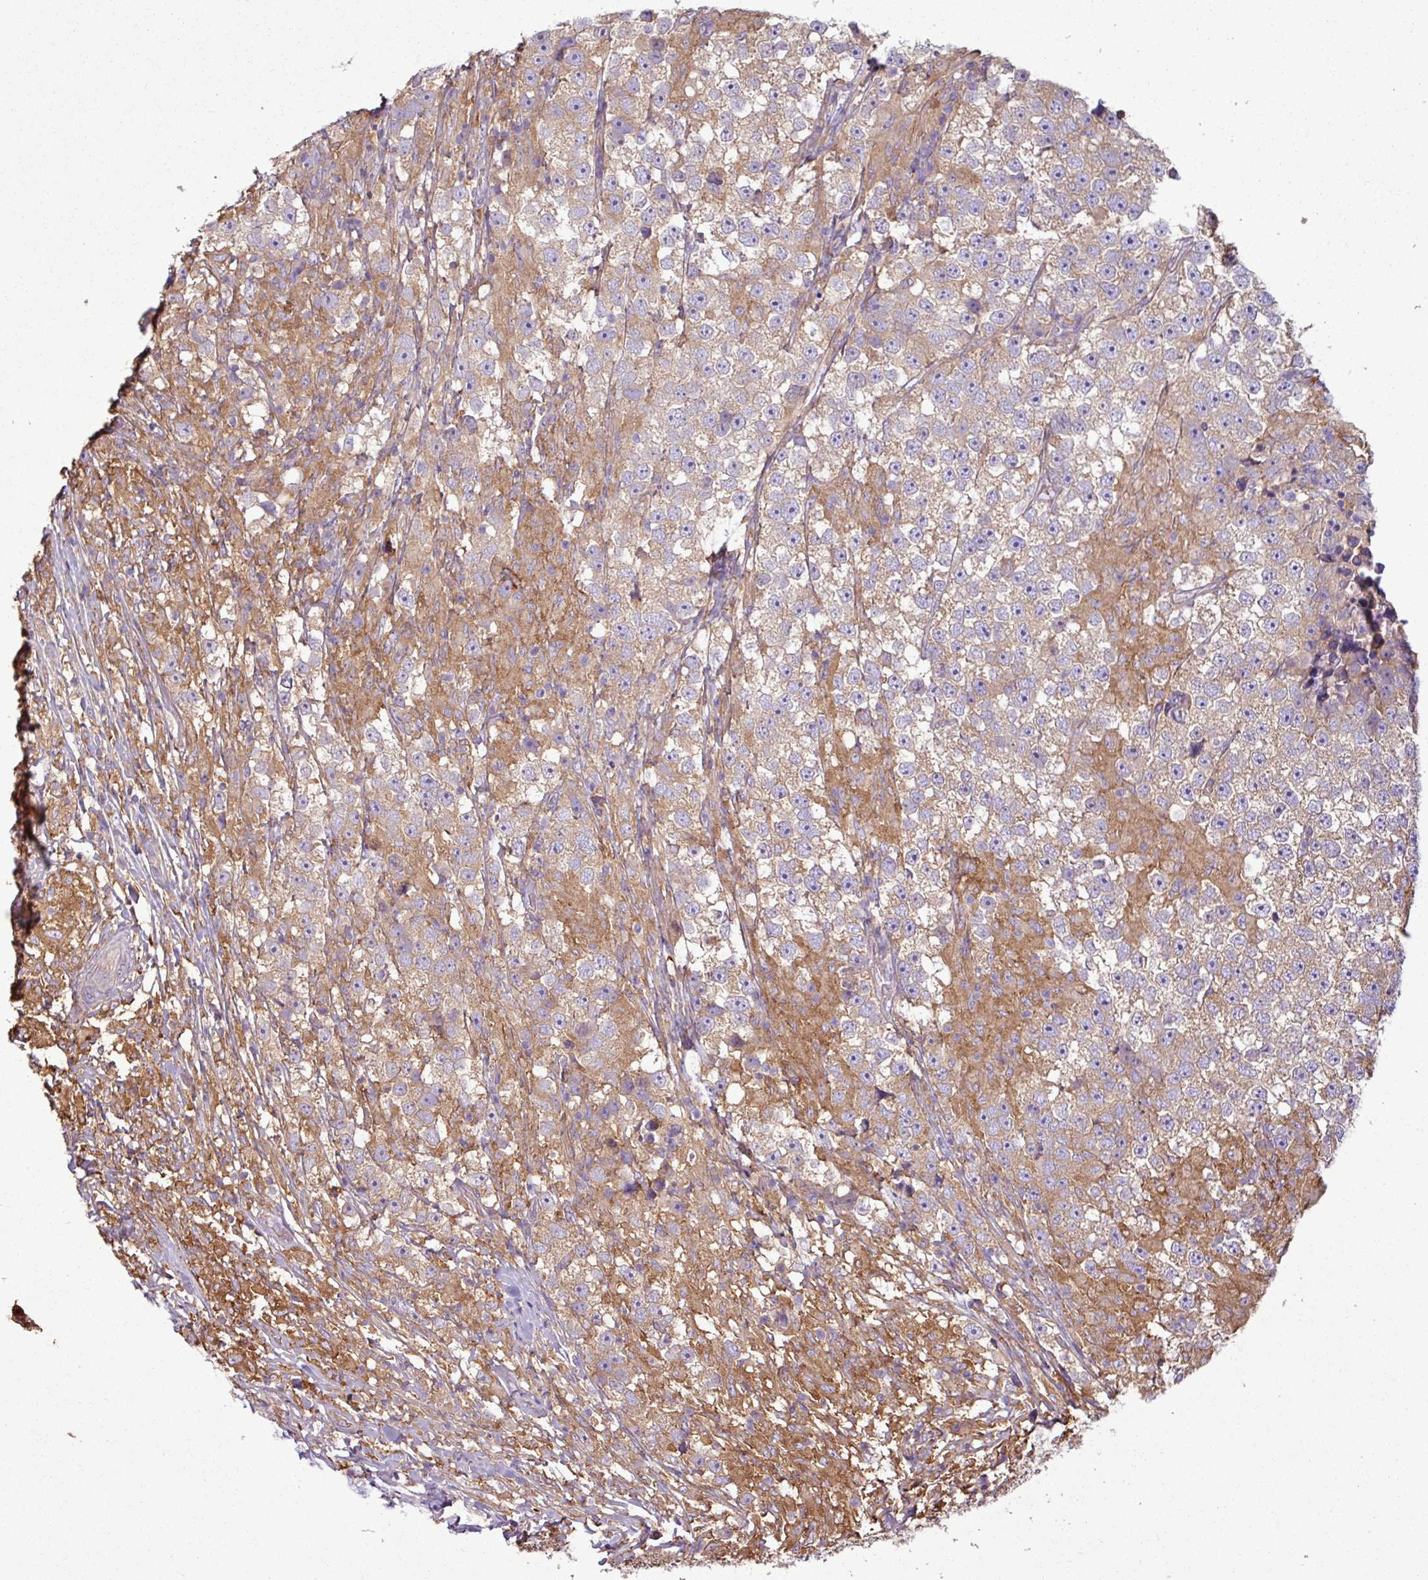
{"staining": {"intensity": "weak", "quantity": ">75%", "location": "cytoplasmic/membranous"}, "tissue": "testis cancer", "cell_type": "Tumor cells", "image_type": "cancer", "snomed": [{"axis": "morphology", "description": "Seminoma, NOS"}, {"axis": "topography", "description": "Testis"}], "caption": "Tumor cells display weak cytoplasmic/membranous positivity in approximately >75% of cells in seminoma (testis).", "gene": "PACSIN2", "patient": {"sex": "male", "age": 46}}